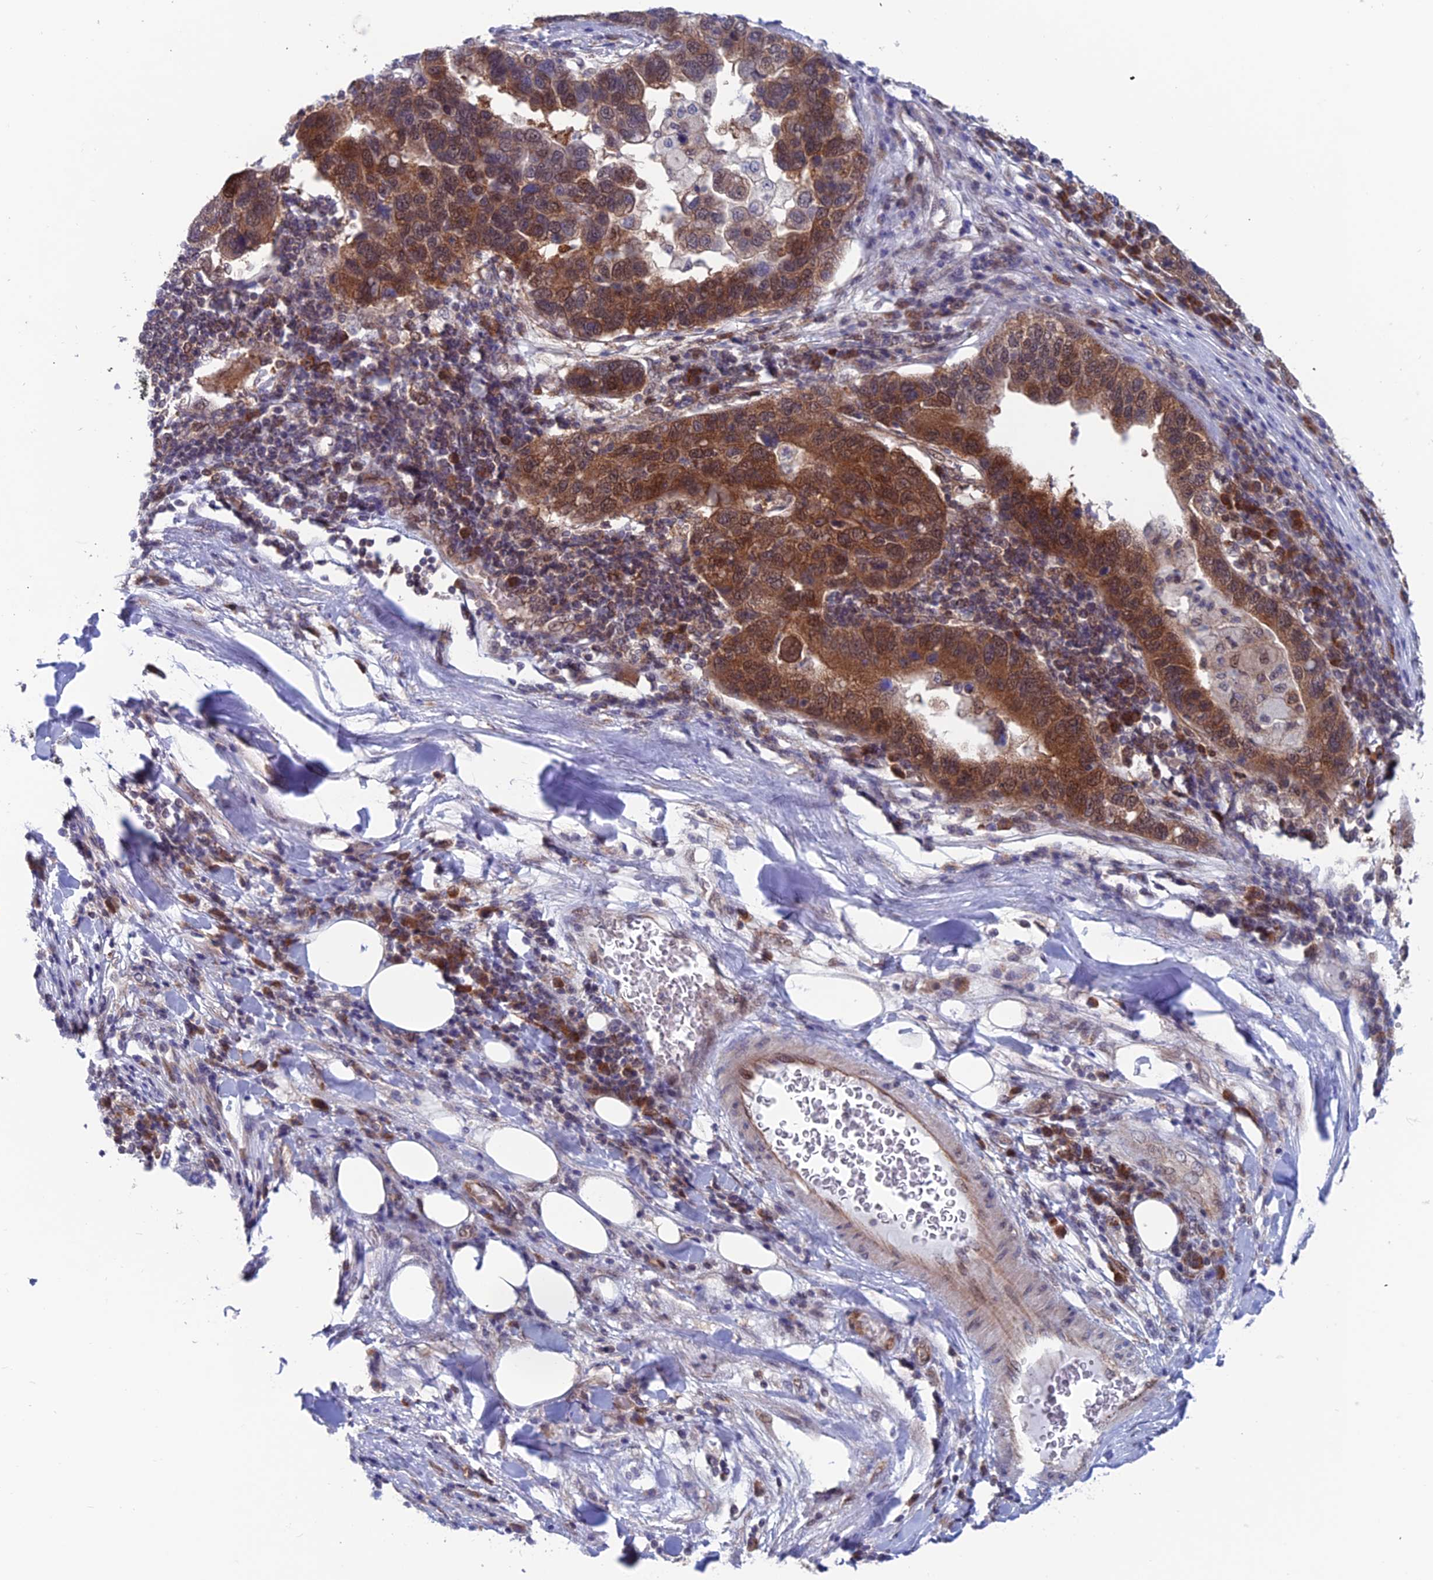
{"staining": {"intensity": "strong", "quantity": ">75%", "location": "cytoplasmic/membranous,nuclear"}, "tissue": "pancreatic cancer", "cell_type": "Tumor cells", "image_type": "cancer", "snomed": [{"axis": "morphology", "description": "Adenocarcinoma, NOS"}, {"axis": "topography", "description": "Pancreas"}], "caption": "Strong cytoplasmic/membranous and nuclear expression for a protein is appreciated in approximately >75% of tumor cells of adenocarcinoma (pancreatic) using immunohistochemistry.", "gene": "IGBP1", "patient": {"sex": "female", "age": 61}}